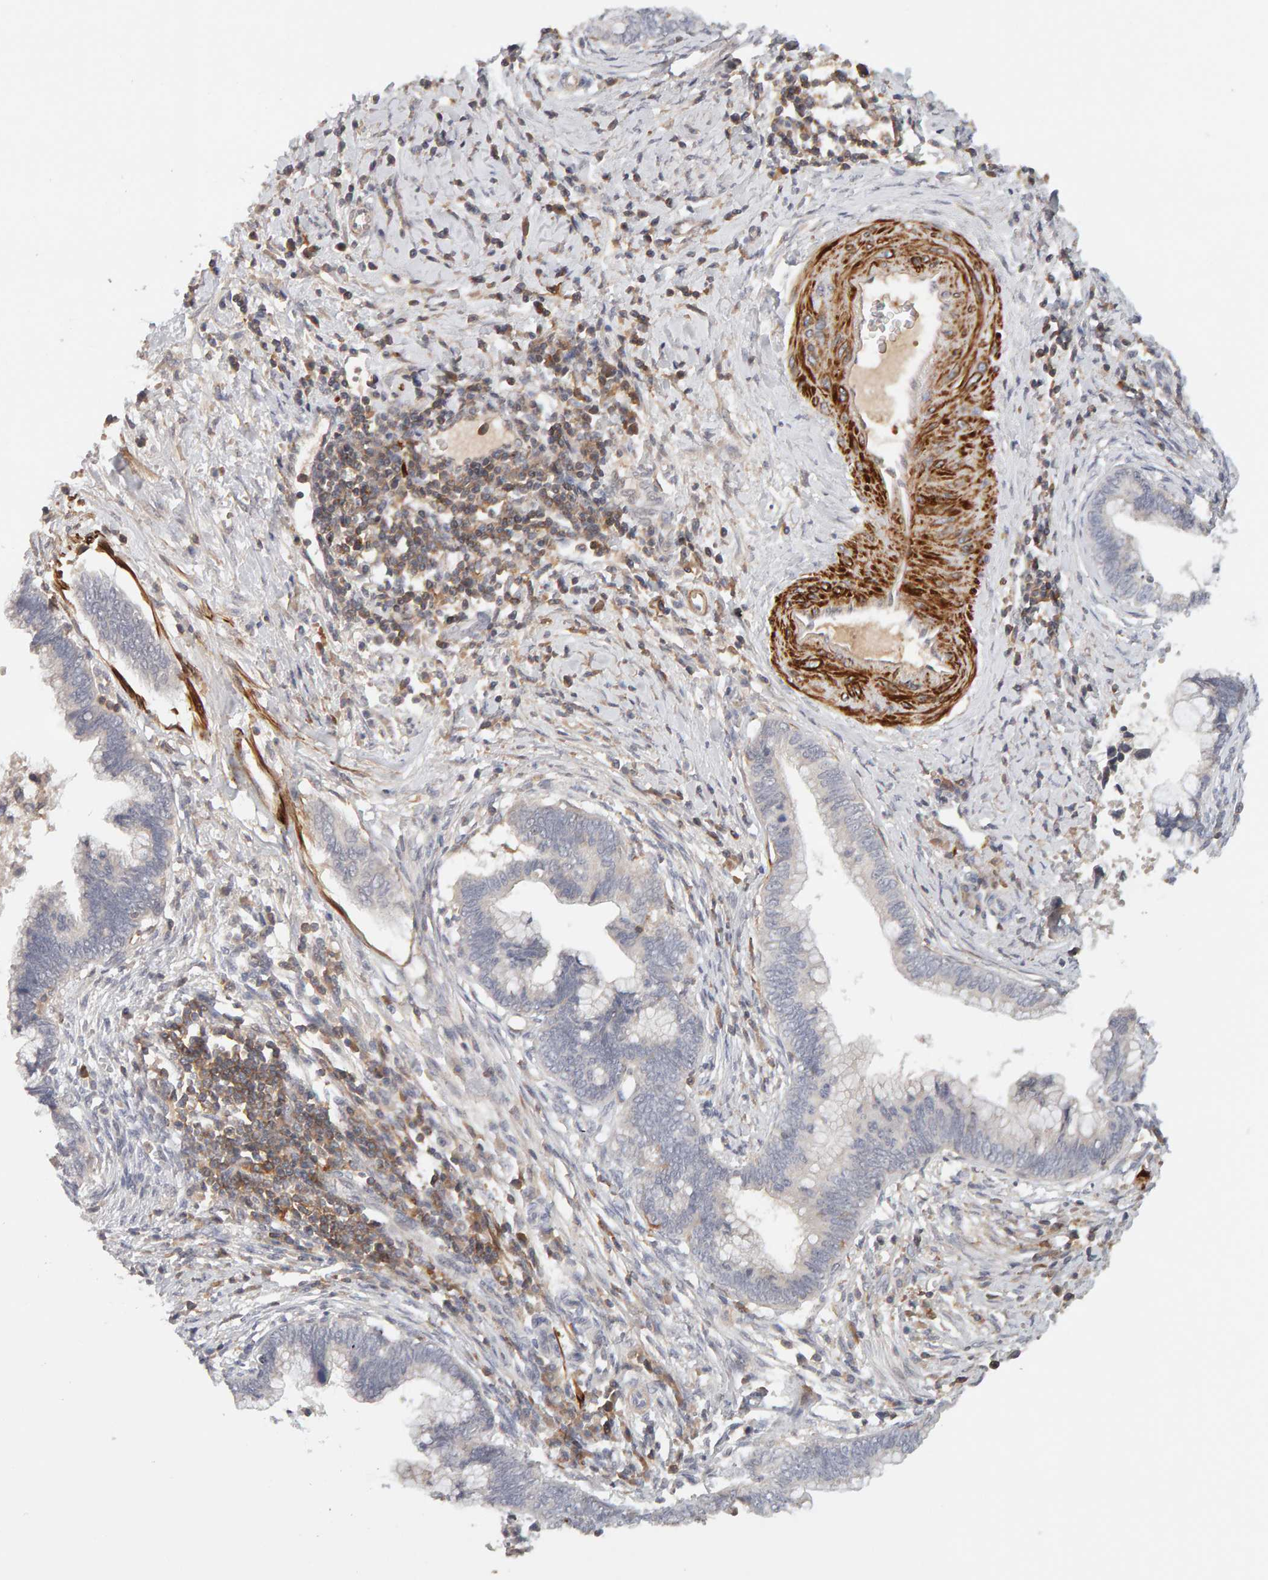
{"staining": {"intensity": "negative", "quantity": "none", "location": "none"}, "tissue": "cervical cancer", "cell_type": "Tumor cells", "image_type": "cancer", "snomed": [{"axis": "morphology", "description": "Adenocarcinoma, NOS"}, {"axis": "topography", "description": "Cervix"}], "caption": "There is no significant expression in tumor cells of cervical cancer (adenocarcinoma).", "gene": "NUDCD1", "patient": {"sex": "female", "age": 44}}